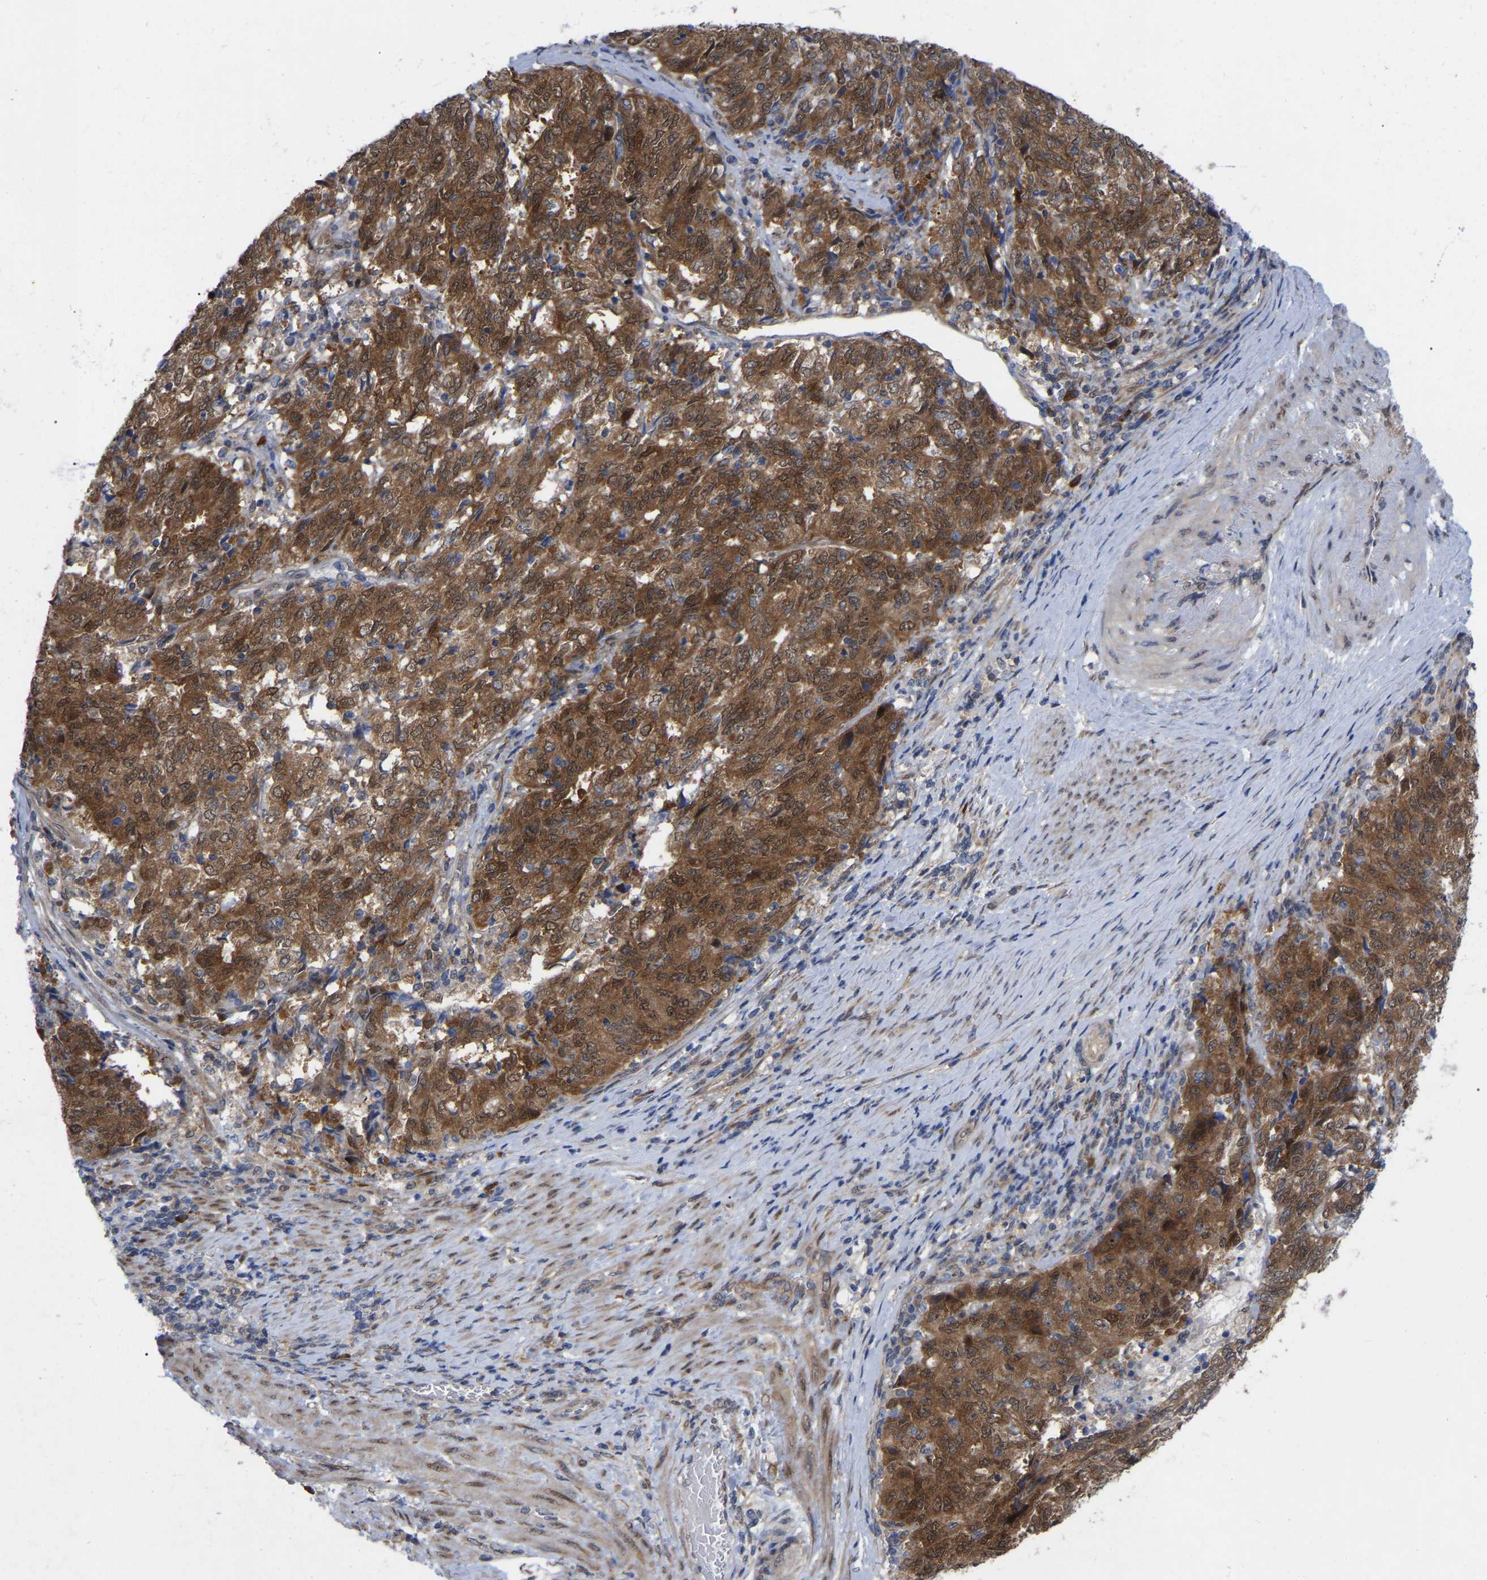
{"staining": {"intensity": "strong", "quantity": ">75%", "location": "cytoplasmic/membranous,nuclear"}, "tissue": "endometrial cancer", "cell_type": "Tumor cells", "image_type": "cancer", "snomed": [{"axis": "morphology", "description": "Adenocarcinoma, NOS"}, {"axis": "topography", "description": "Endometrium"}], "caption": "Endometrial adenocarcinoma stained with IHC demonstrates strong cytoplasmic/membranous and nuclear staining in approximately >75% of tumor cells.", "gene": "UBE4B", "patient": {"sex": "female", "age": 80}}